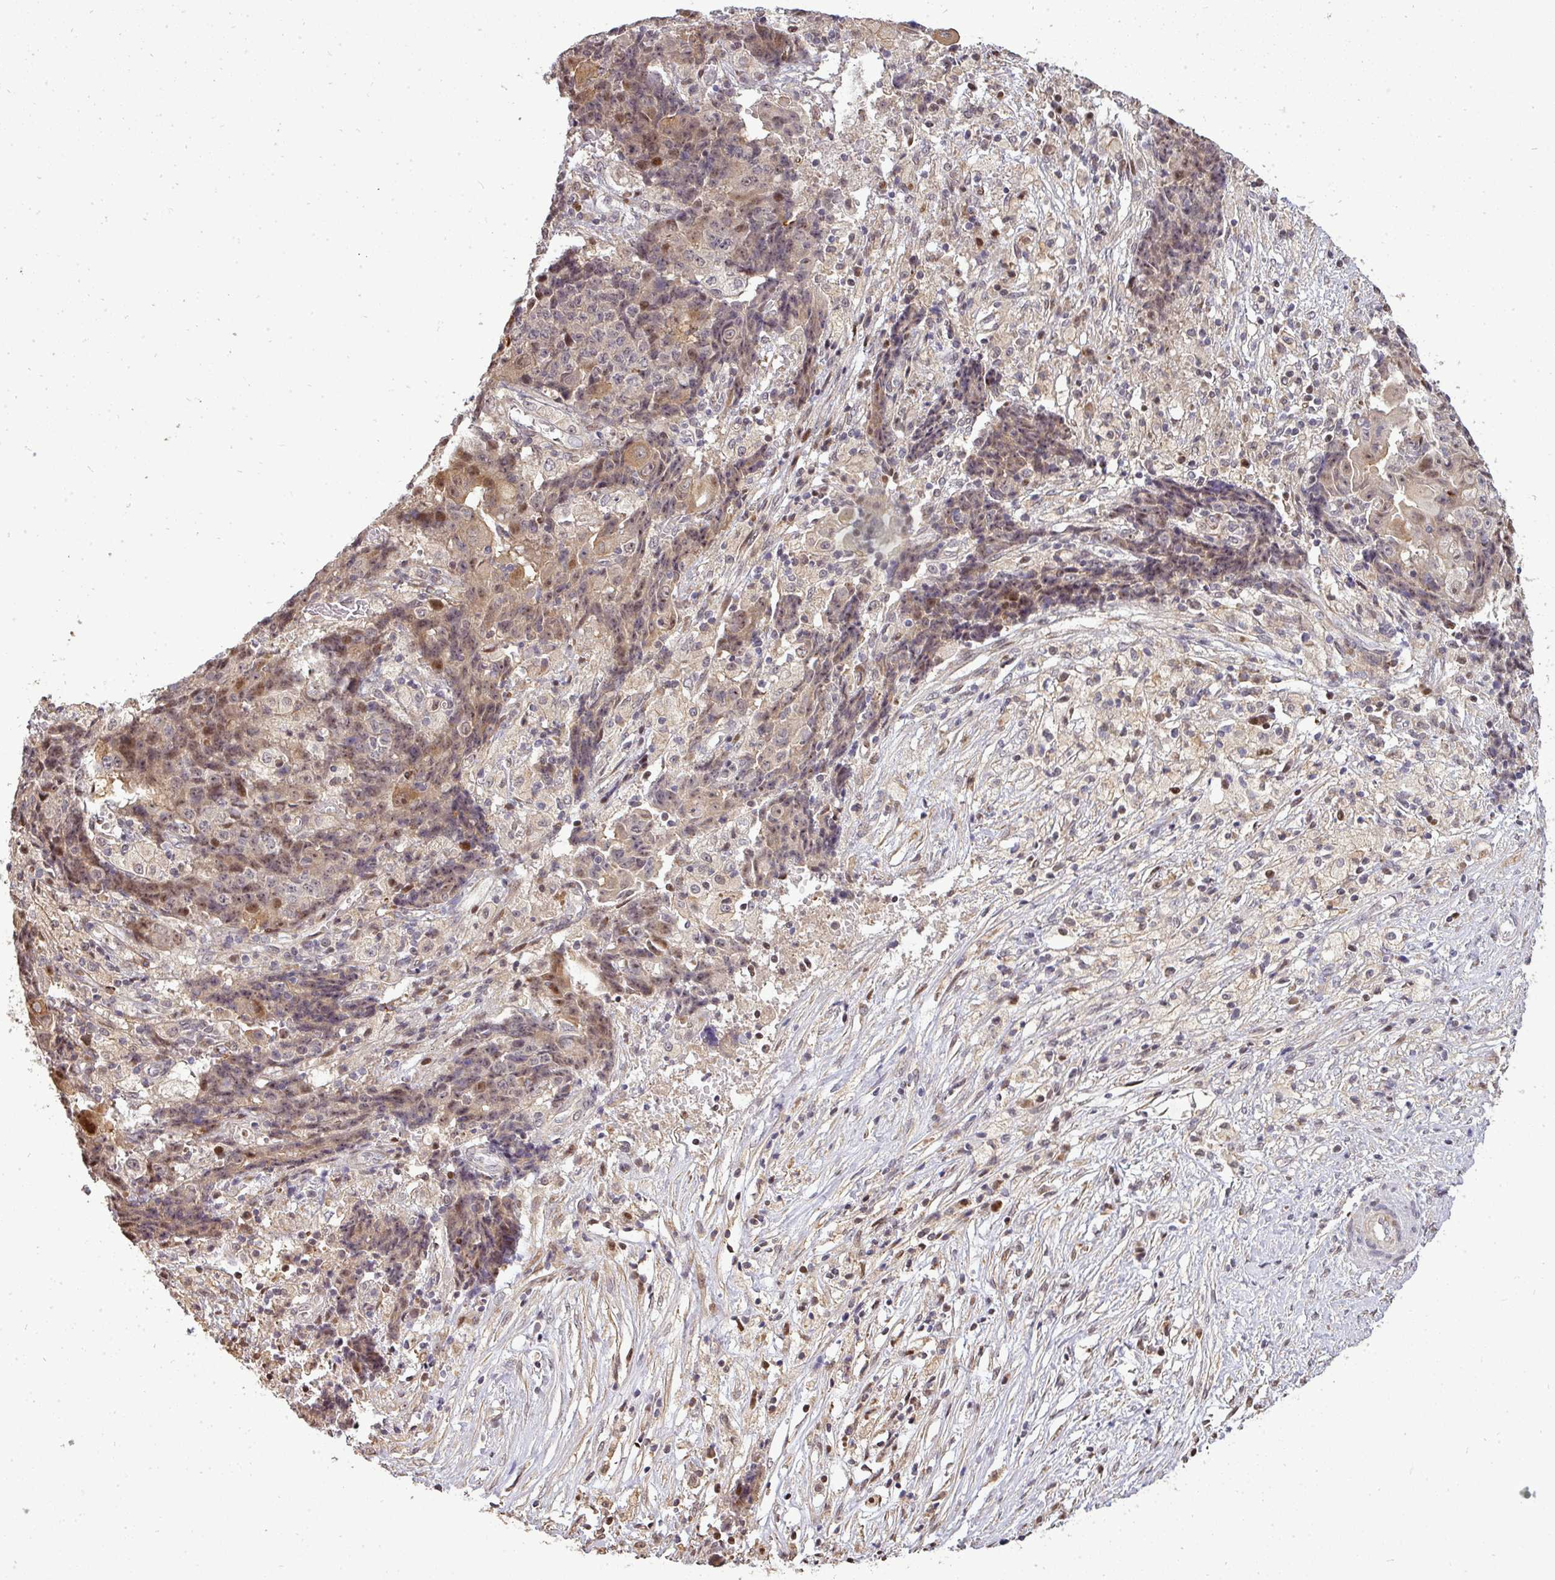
{"staining": {"intensity": "moderate", "quantity": "<25%", "location": "cytoplasmic/membranous,nuclear"}, "tissue": "ovarian cancer", "cell_type": "Tumor cells", "image_type": "cancer", "snomed": [{"axis": "morphology", "description": "Carcinoma, endometroid"}, {"axis": "topography", "description": "Ovary"}], "caption": "IHC of human ovarian endometroid carcinoma demonstrates low levels of moderate cytoplasmic/membranous and nuclear positivity in approximately <25% of tumor cells.", "gene": "PATZ1", "patient": {"sex": "female", "age": 42}}